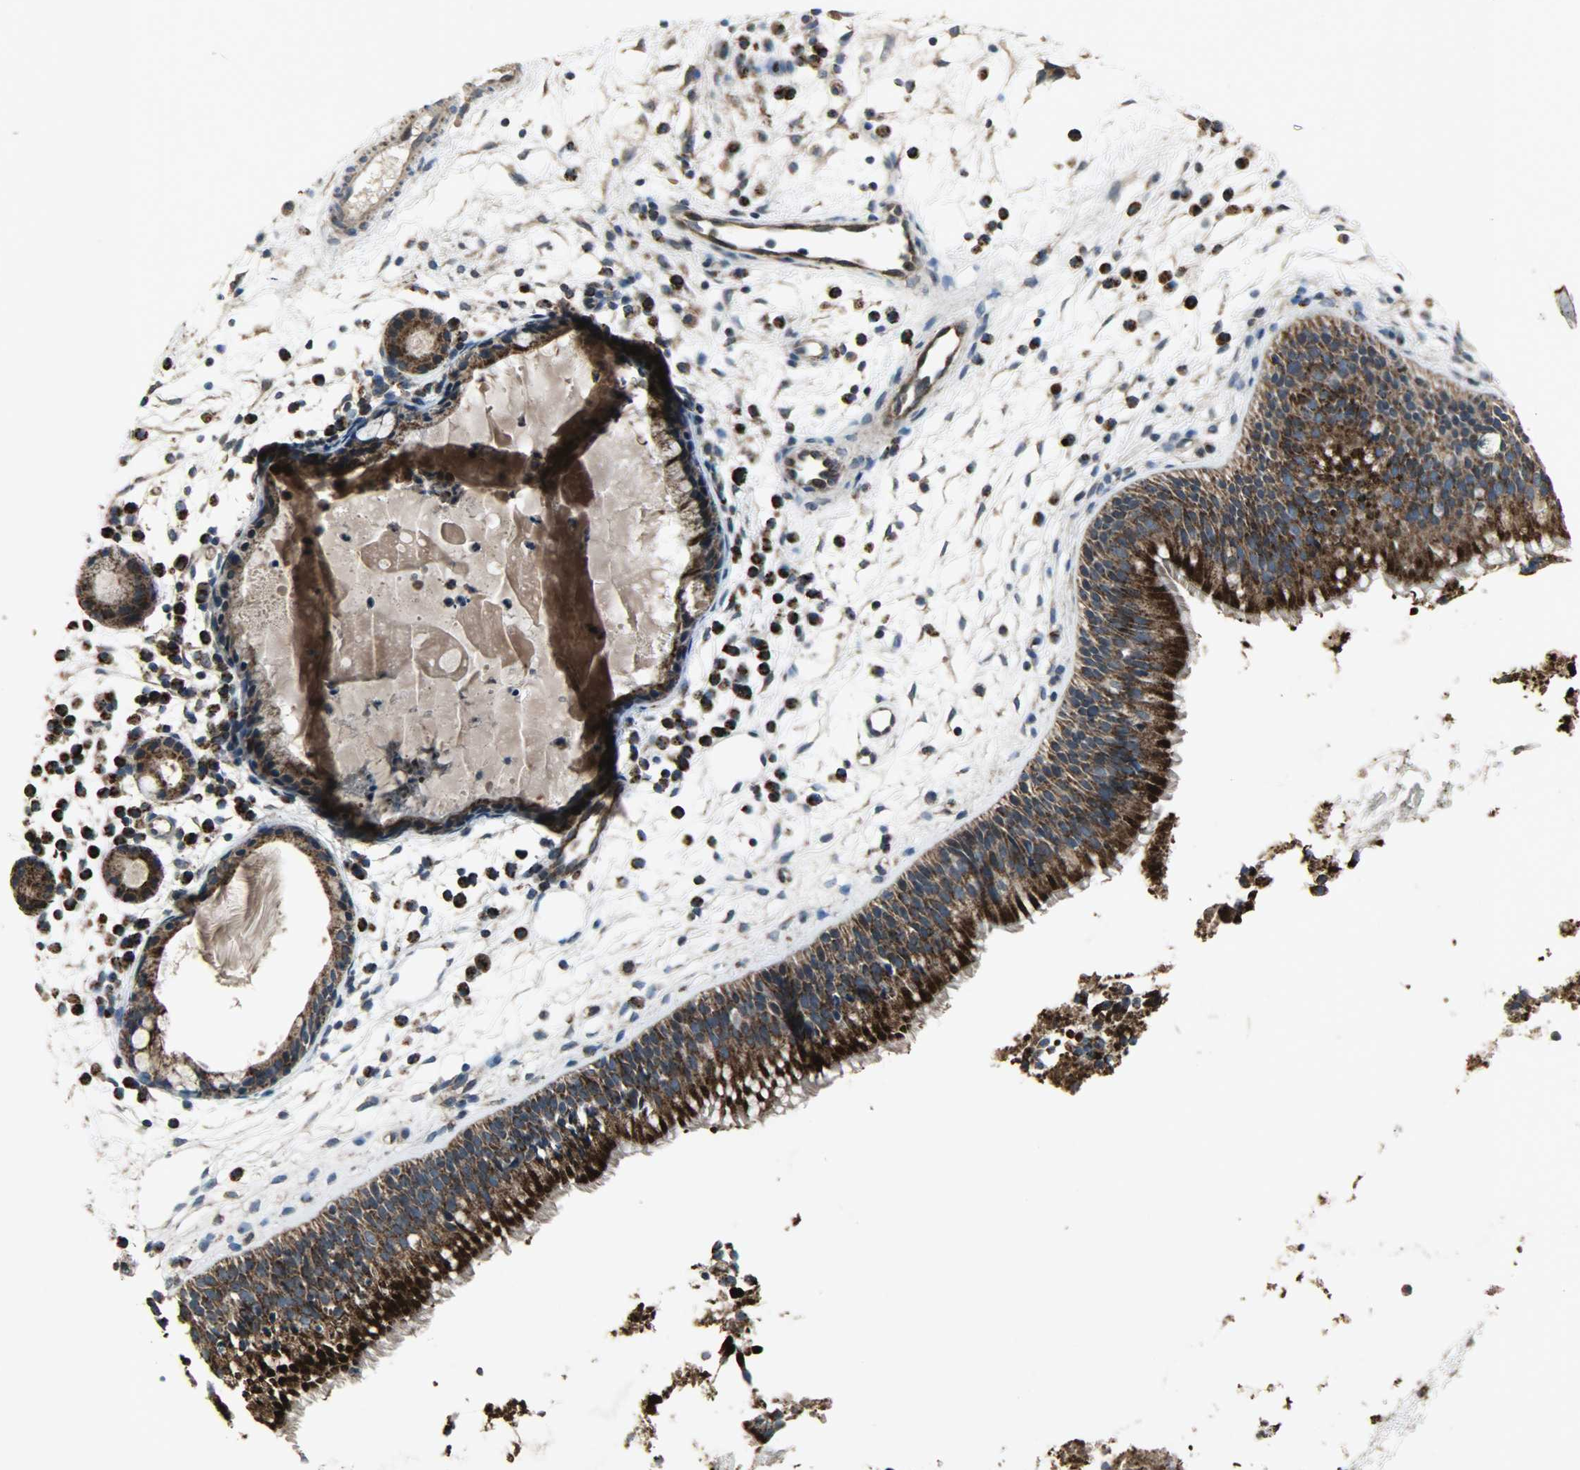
{"staining": {"intensity": "strong", "quantity": ">75%", "location": "cytoplasmic/membranous"}, "tissue": "nasopharynx", "cell_type": "Respiratory epithelial cells", "image_type": "normal", "snomed": [{"axis": "morphology", "description": "Normal tissue, NOS"}, {"axis": "topography", "description": "Nasopharynx"}], "caption": "Nasopharynx stained with a protein marker exhibits strong staining in respiratory epithelial cells.", "gene": "AMT", "patient": {"sex": "male", "age": 21}}